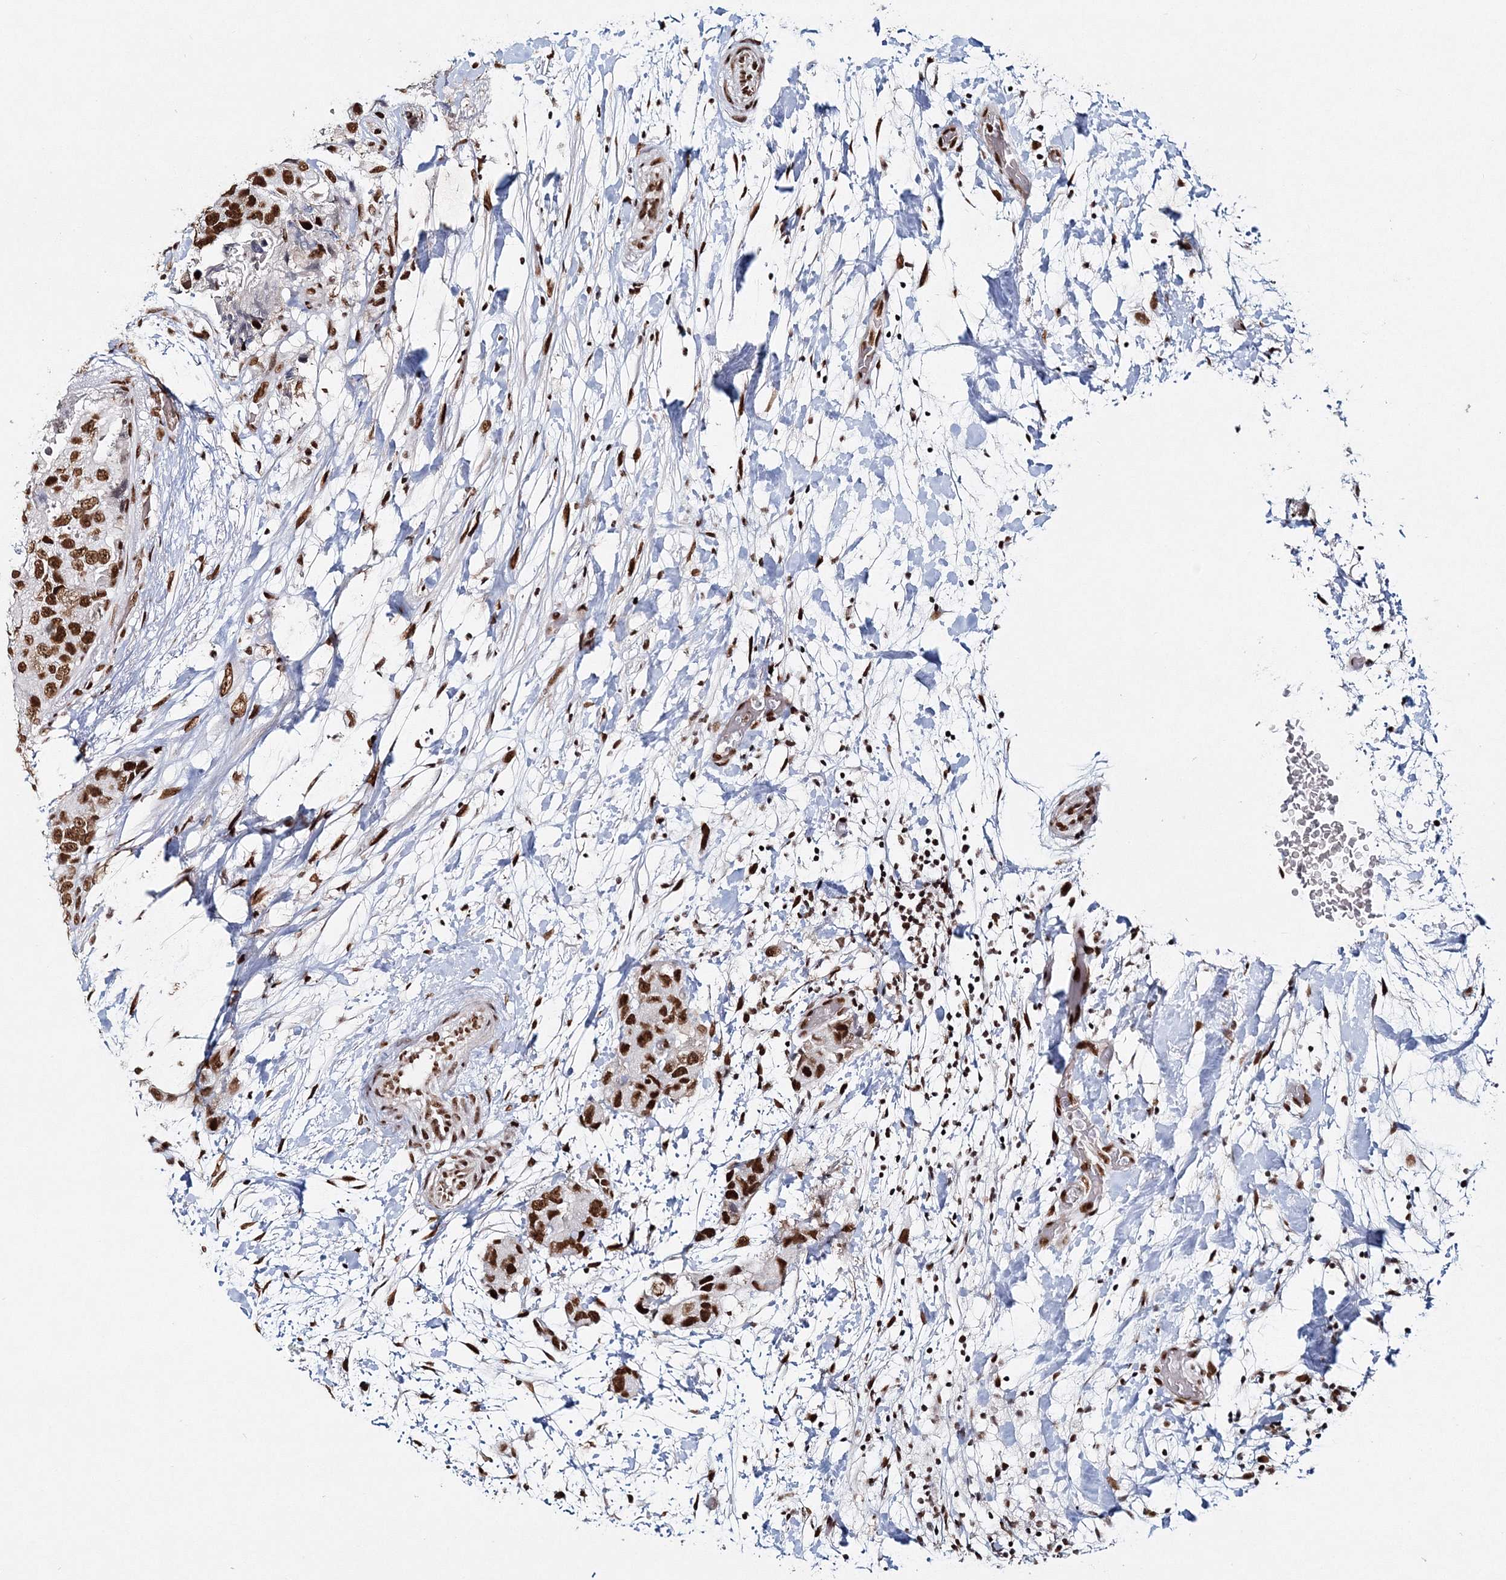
{"staining": {"intensity": "strong", "quantity": ">75%", "location": "nuclear"}, "tissue": "breast cancer", "cell_type": "Tumor cells", "image_type": "cancer", "snomed": [{"axis": "morphology", "description": "Duct carcinoma"}, {"axis": "topography", "description": "Breast"}], "caption": "Immunohistochemical staining of human infiltrating ductal carcinoma (breast) shows strong nuclear protein positivity in about >75% of tumor cells.", "gene": "QRICH1", "patient": {"sex": "female", "age": 62}}